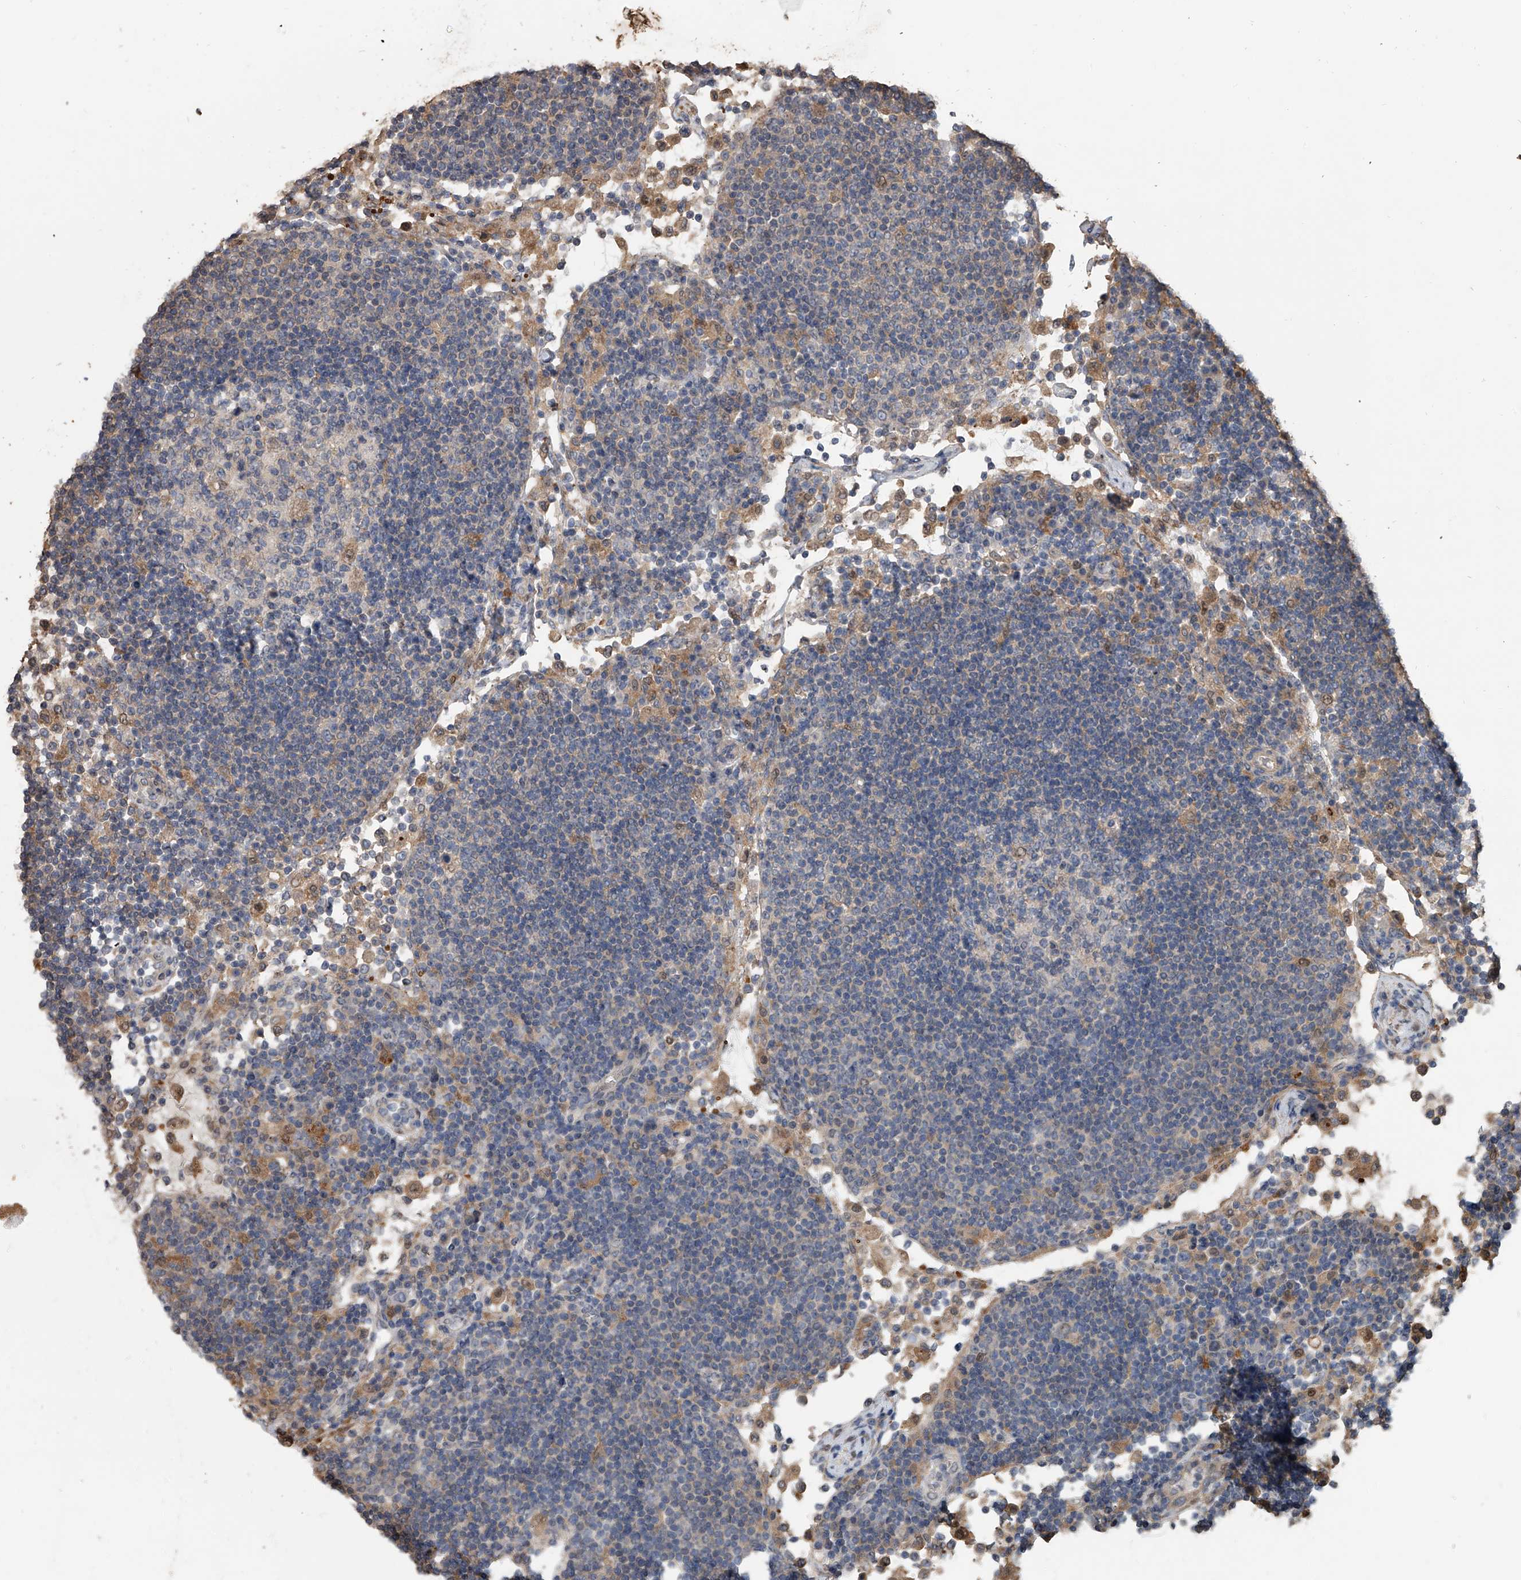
{"staining": {"intensity": "negative", "quantity": "none", "location": "none"}, "tissue": "lymph node", "cell_type": "Germinal center cells", "image_type": "normal", "snomed": [{"axis": "morphology", "description": "Normal tissue, NOS"}, {"axis": "topography", "description": "Lymph node"}], "caption": "DAB (3,3'-diaminobenzidine) immunohistochemical staining of unremarkable human lymph node demonstrates no significant positivity in germinal center cells. Brightfield microscopy of immunohistochemistry stained with DAB (brown) and hematoxylin (blue), captured at high magnification.", "gene": "DOCK9", "patient": {"sex": "female", "age": 53}}